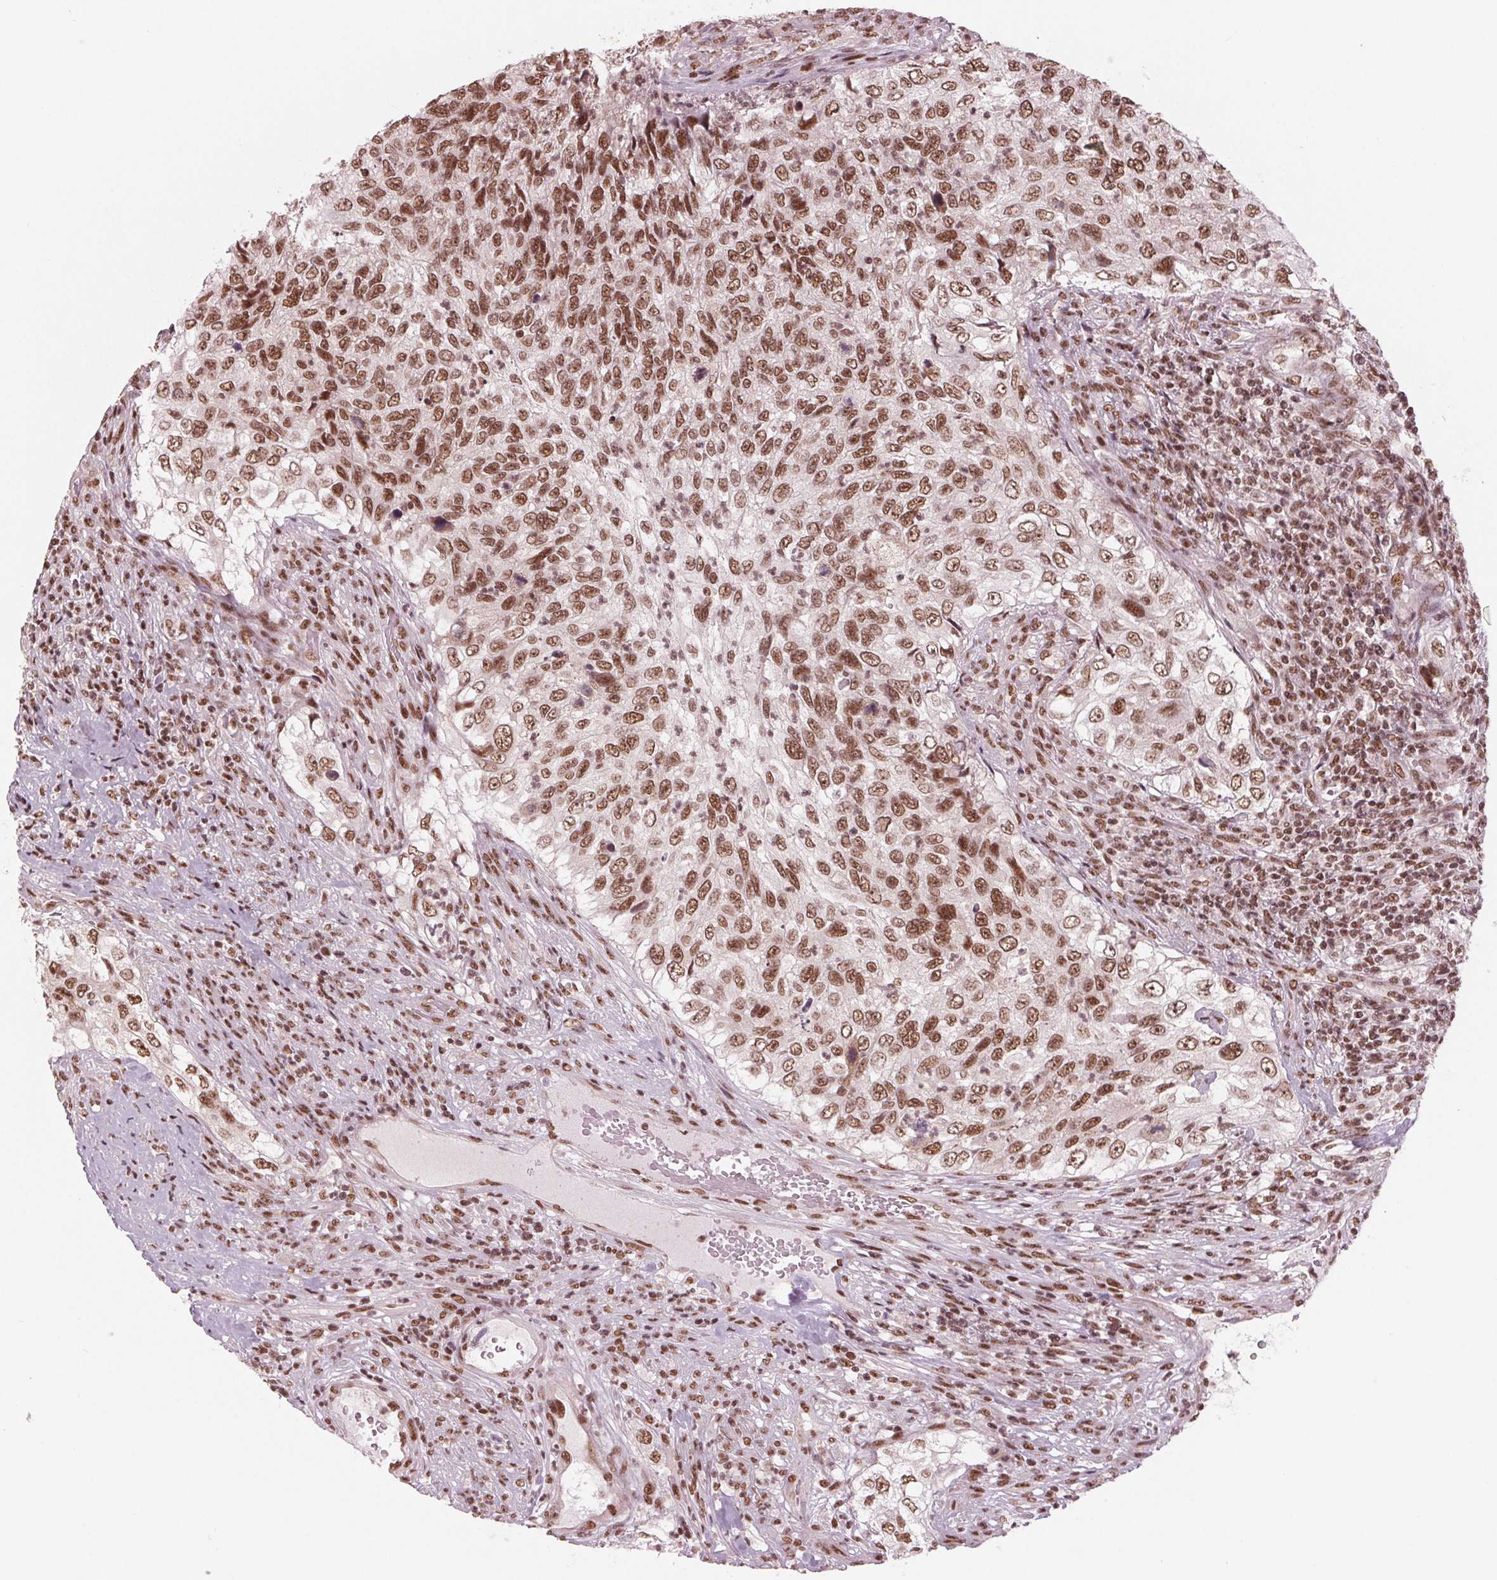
{"staining": {"intensity": "moderate", "quantity": ">75%", "location": "nuclear"}, "tissue": "urothelial cancer", "cell_type": "Tumor cells", "image_type": "cancer", "snomed": [{"axis": "morphology", "description": "Urothelial carcinoma, High grade"}, {"axis": "topography", "description": "Urinary bladder"}], "caption": "Human urothelial cancer stained with a protein marker demonstrates moderate staining in tumor cells.", "gene": "LSM2", "patient": {"sex": "female", "age": 60}}